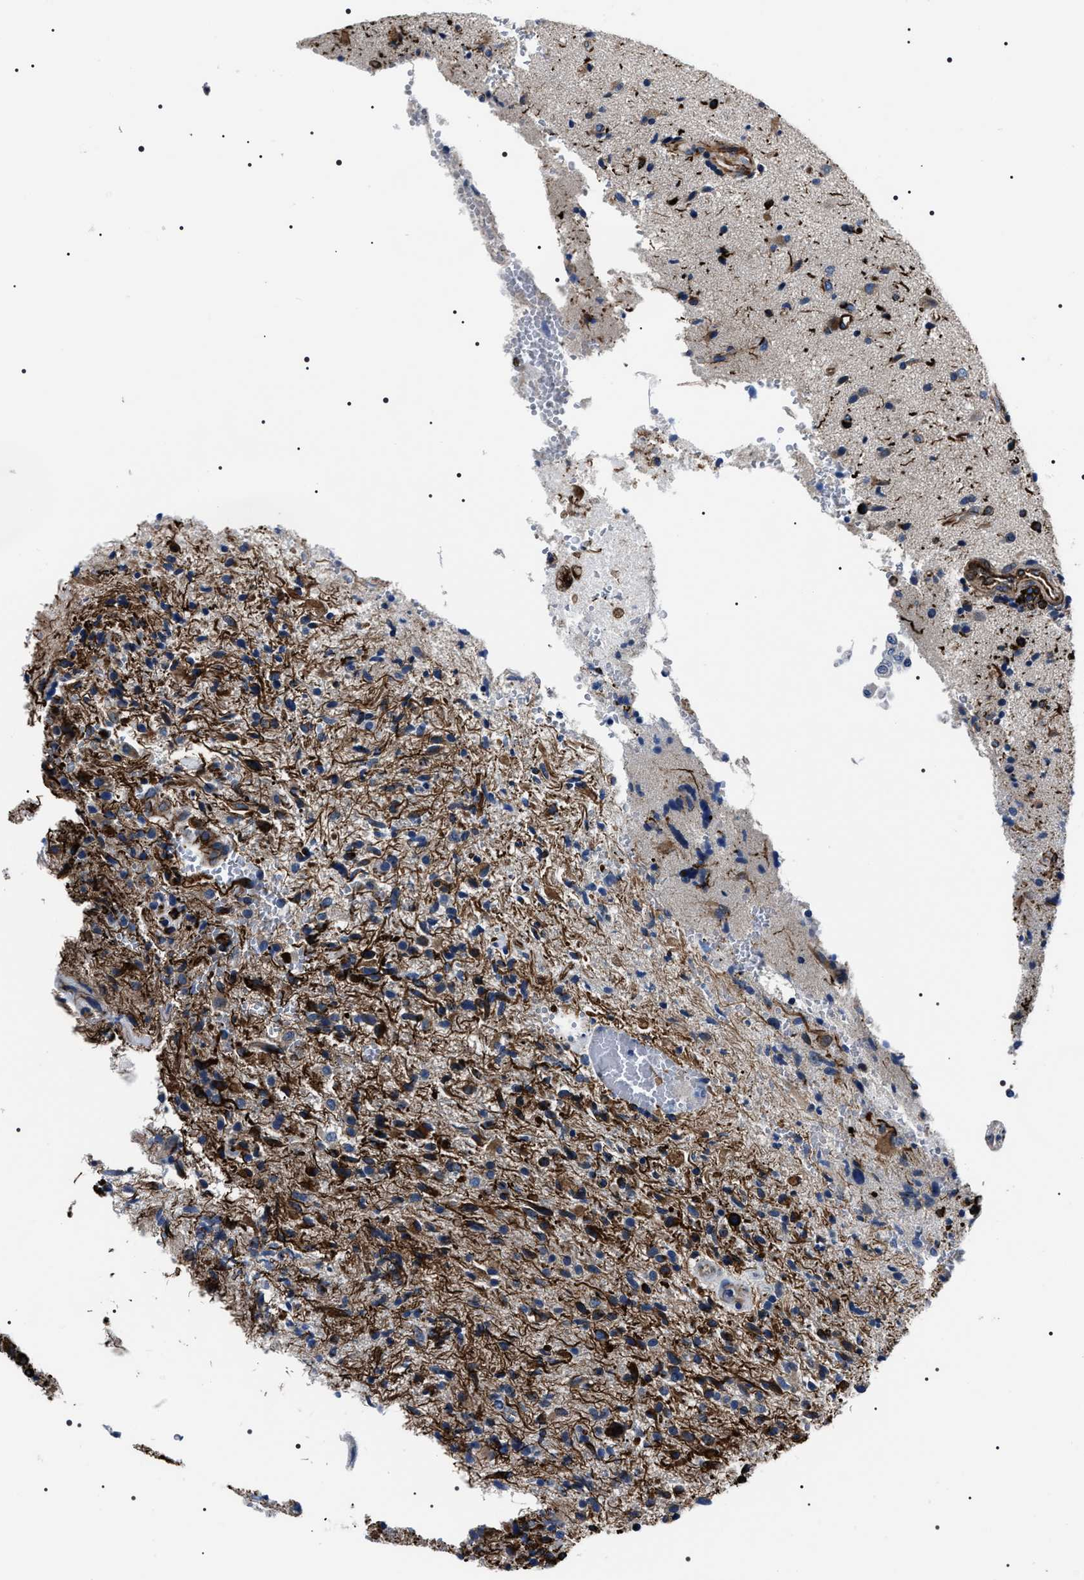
{"staining": {"intensity": "moderate", "quantity": "<25%", "location": "cytoplasmic/membranous"}, "tissue": "glioma", "cell_type": "Tumor cells", "image_type": "cancer", "snomed": [{"axis": "morphology", "description": "Glioma, malignant, High grade"}, {"axis": "topography", "description": "Brain"}], "caption": "An IHC image of neoplastic tissue is shown. Protein staining in brown labels moderate cytoplasmic/membranous positivity in glioma within tumor cells. (DAB (3,3'-diaminobenzidine) = brown stain, brightfield microscopy at high magnification).", "gene": "BAG2", "patient": {"sex": "male", "age": 72}}